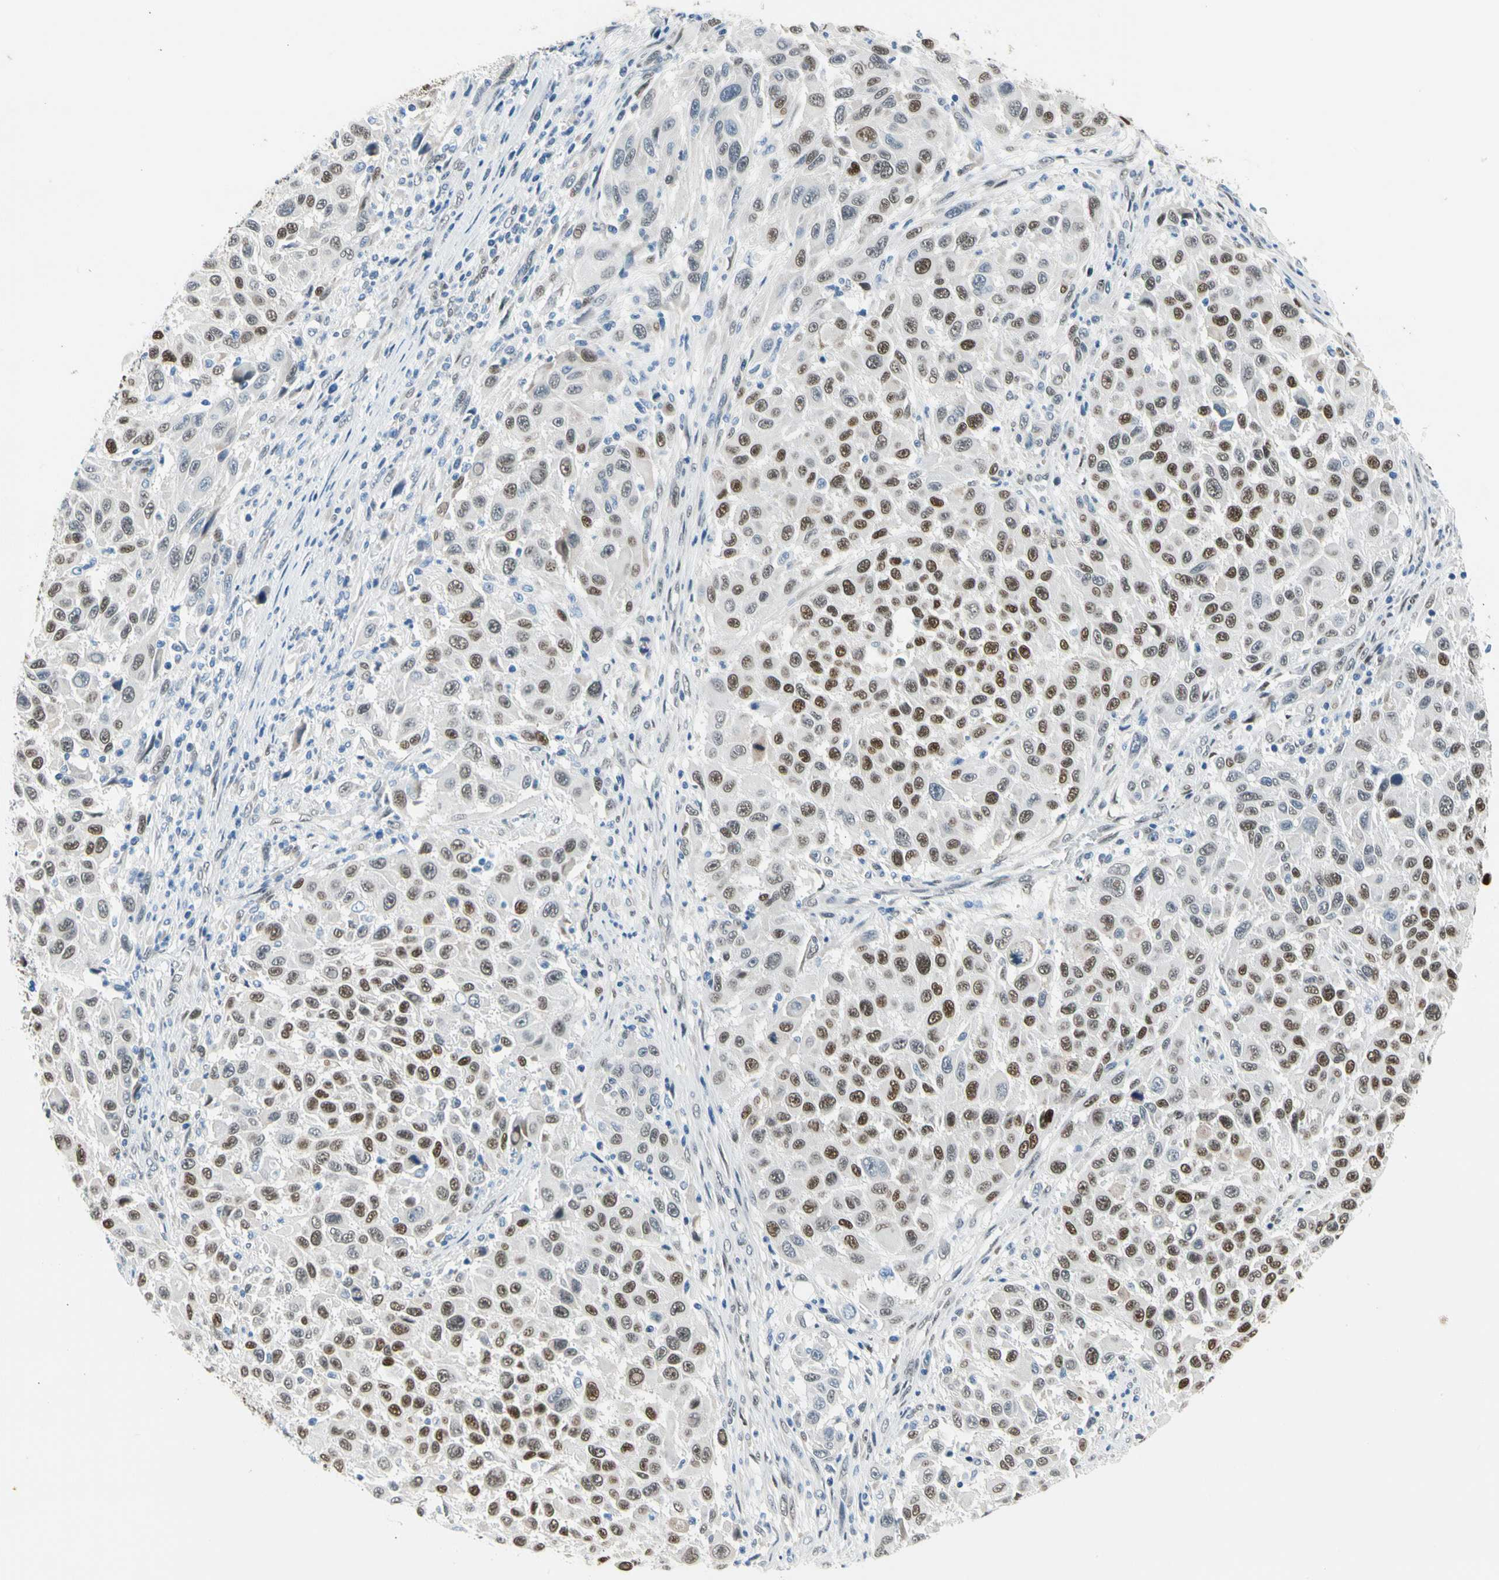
{"staining": {"intensity": "moderate", "quantity": ">75%", "location": "nuclear"}, "tissue": "melanoma", "cell_type": "Tumor cells", "image_type": "cancer", "snomed": [{"axis": "morphology", "description": "Malignant melanoma, Metastatic site"}, {"axis": "topography", "description": "Lymph node"}], "caption": "Immunohistochemical staining of melanoma displays medium levels of moderate nuclear protein expression in approximately >75% of tumor cells.", "gene": "NFIA", "patient": {"sex": "male", "age": 61}}